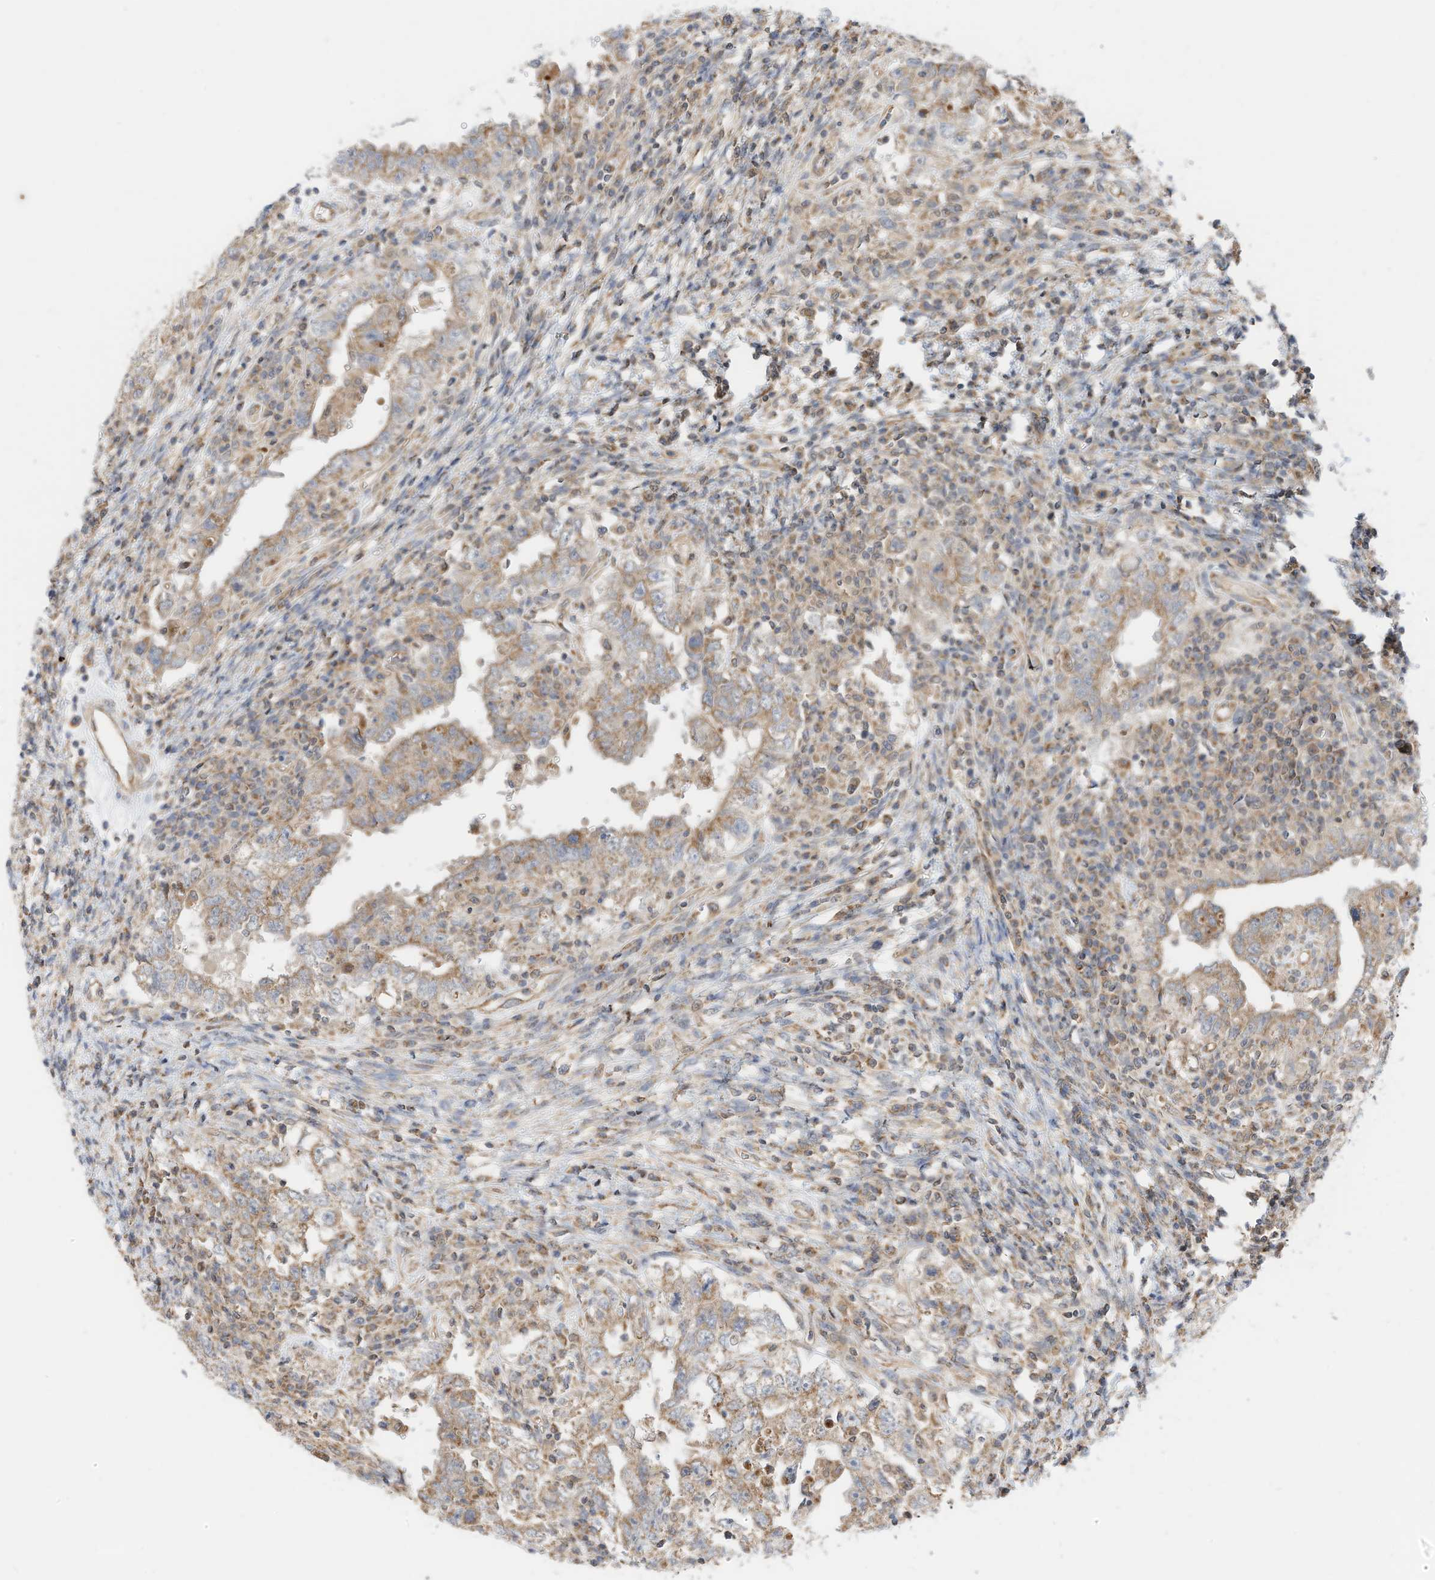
{"staining": {"intensity": "weak", "quantity": ">75%", "location": "cytoplasmic/membranous"}, "tissue": "testis cancer", "cell_type": "Tumor cells", "image_type": "cancer", "snomed": [{"axis": "morphology", "description": "Carcinoma, Embryonal, NOS"}, {"axis": "topography", "description": "Testis"}], "caption": "Immunohistochemical staining of human testis cancer displays weak cytoplasmic/membranous protein positivity in approximately >75% of tumor cells. The protein of interest is stained brown, and the nuclei are stained in blue (DAB (3,3'-diaminobenzidine) IHC with brightfield microscopy, high magnification).", "gene": "METTL6", "patient": {"sex": "male", "age": 26}}